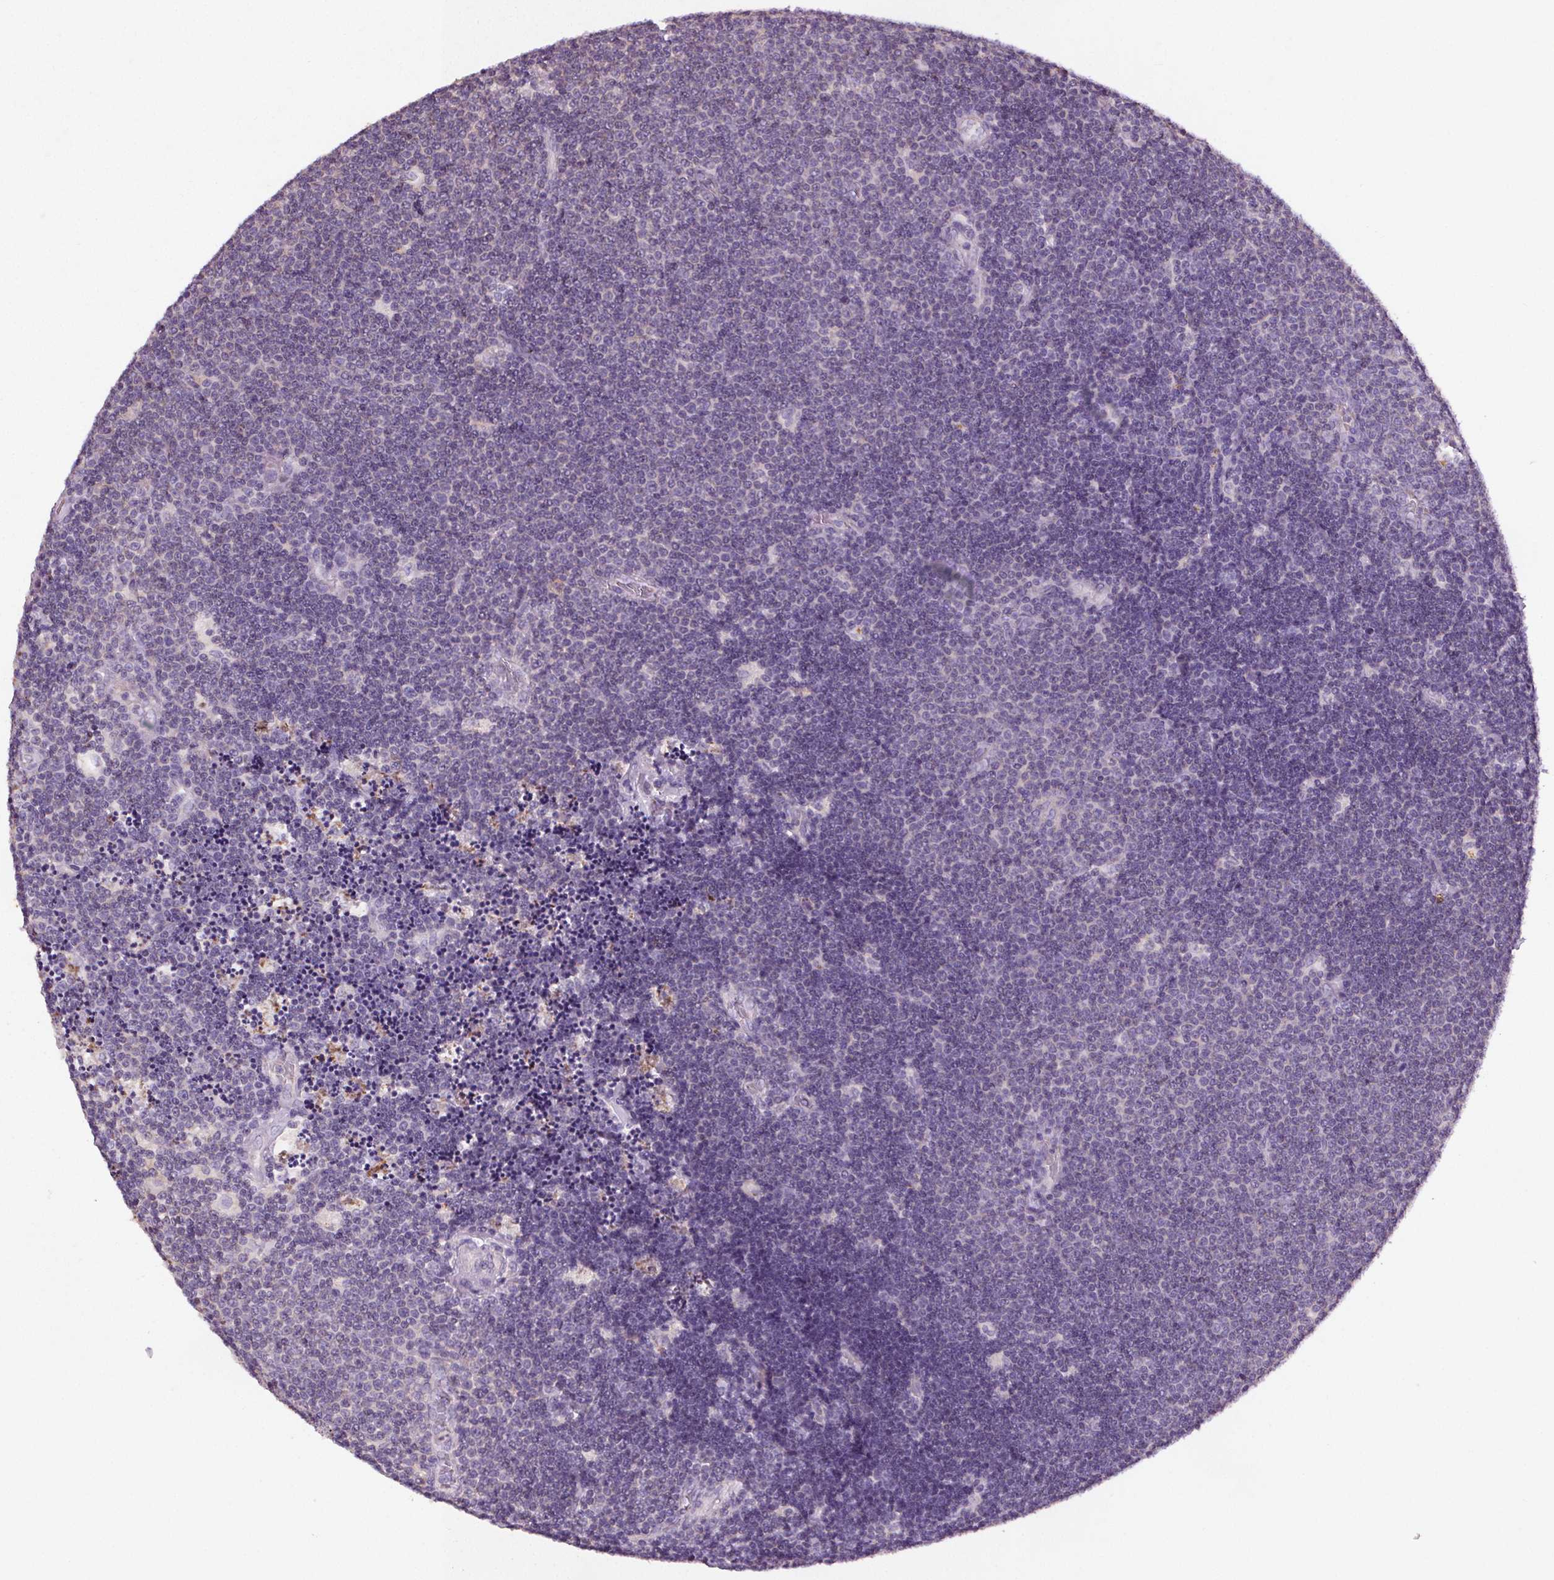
{"staining": {"intensity": "negative", "quantity": "none", "location": "none"}, "tissue": "lymphoma", "cell_type": "Tumor cells", "image_type": "cancer", "snomed": [{"axis": "morphology", "description": "Malignant lymphoma, non-Hodgkin's type, Low grade"}, {"axis": "topography", "description": "Brain"}], "caption": "Protein analysis of lymphoma shows no significant expression in tumor cells.", "gene": "C19orf84", "patient": {"sex": "female", "age": 66}}